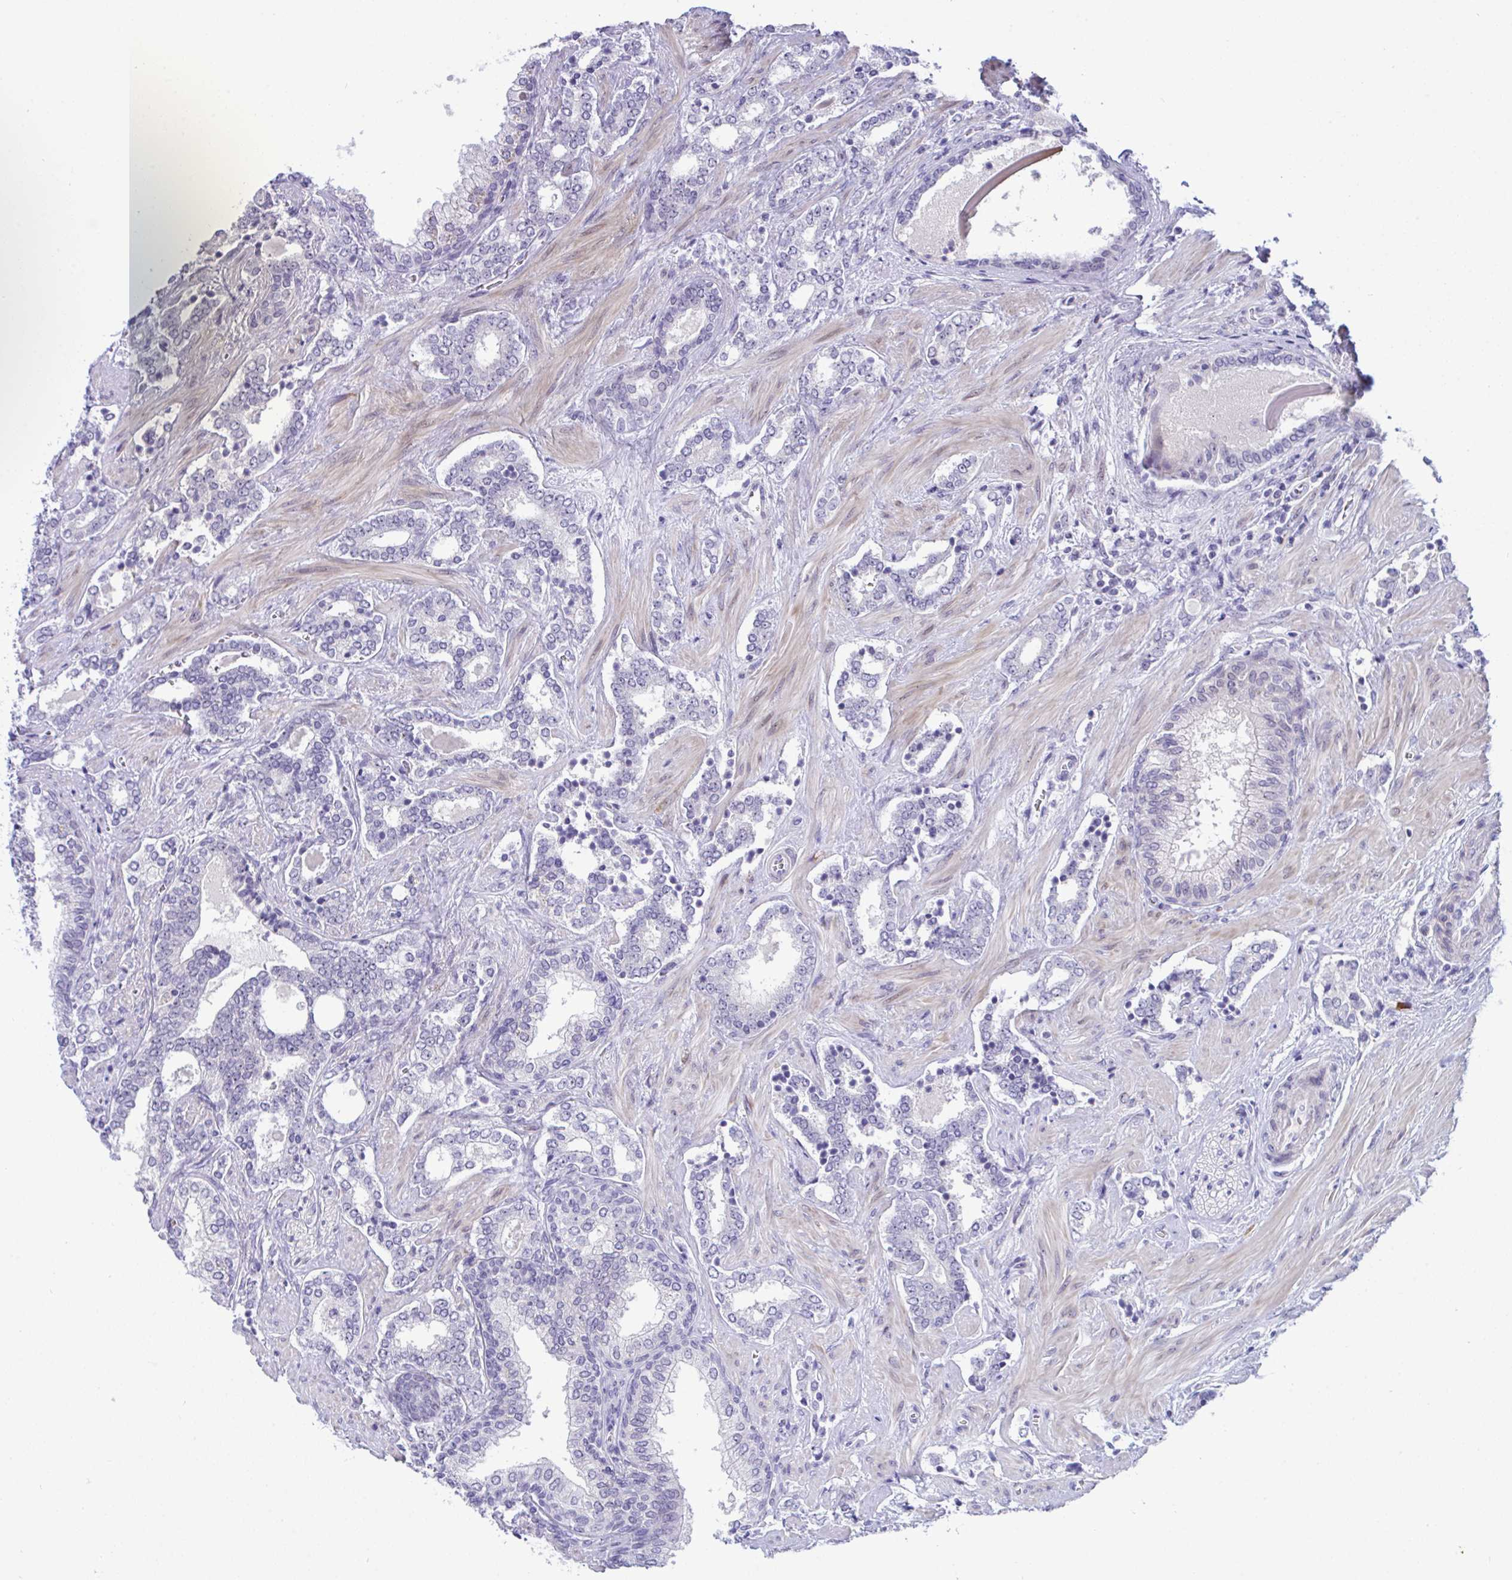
{"staining": {"intensity": "negative", "quantity": "none", "location": "none"}, "tissue": "prostate cancer", "cell_type": "Tumor cells", "image_type": "cancer", "snomed": [{"axis": "morphology", "description": "Adenocarcinoma, High grade"}, {"axis": "topography", "description": "Prostate"}], "caption": "Tumor cells show no significant protein staining in high-grade adenocarcinoma (prostate).", "gene": "USP35", "patient": {"sex": "male", "age": 60}}